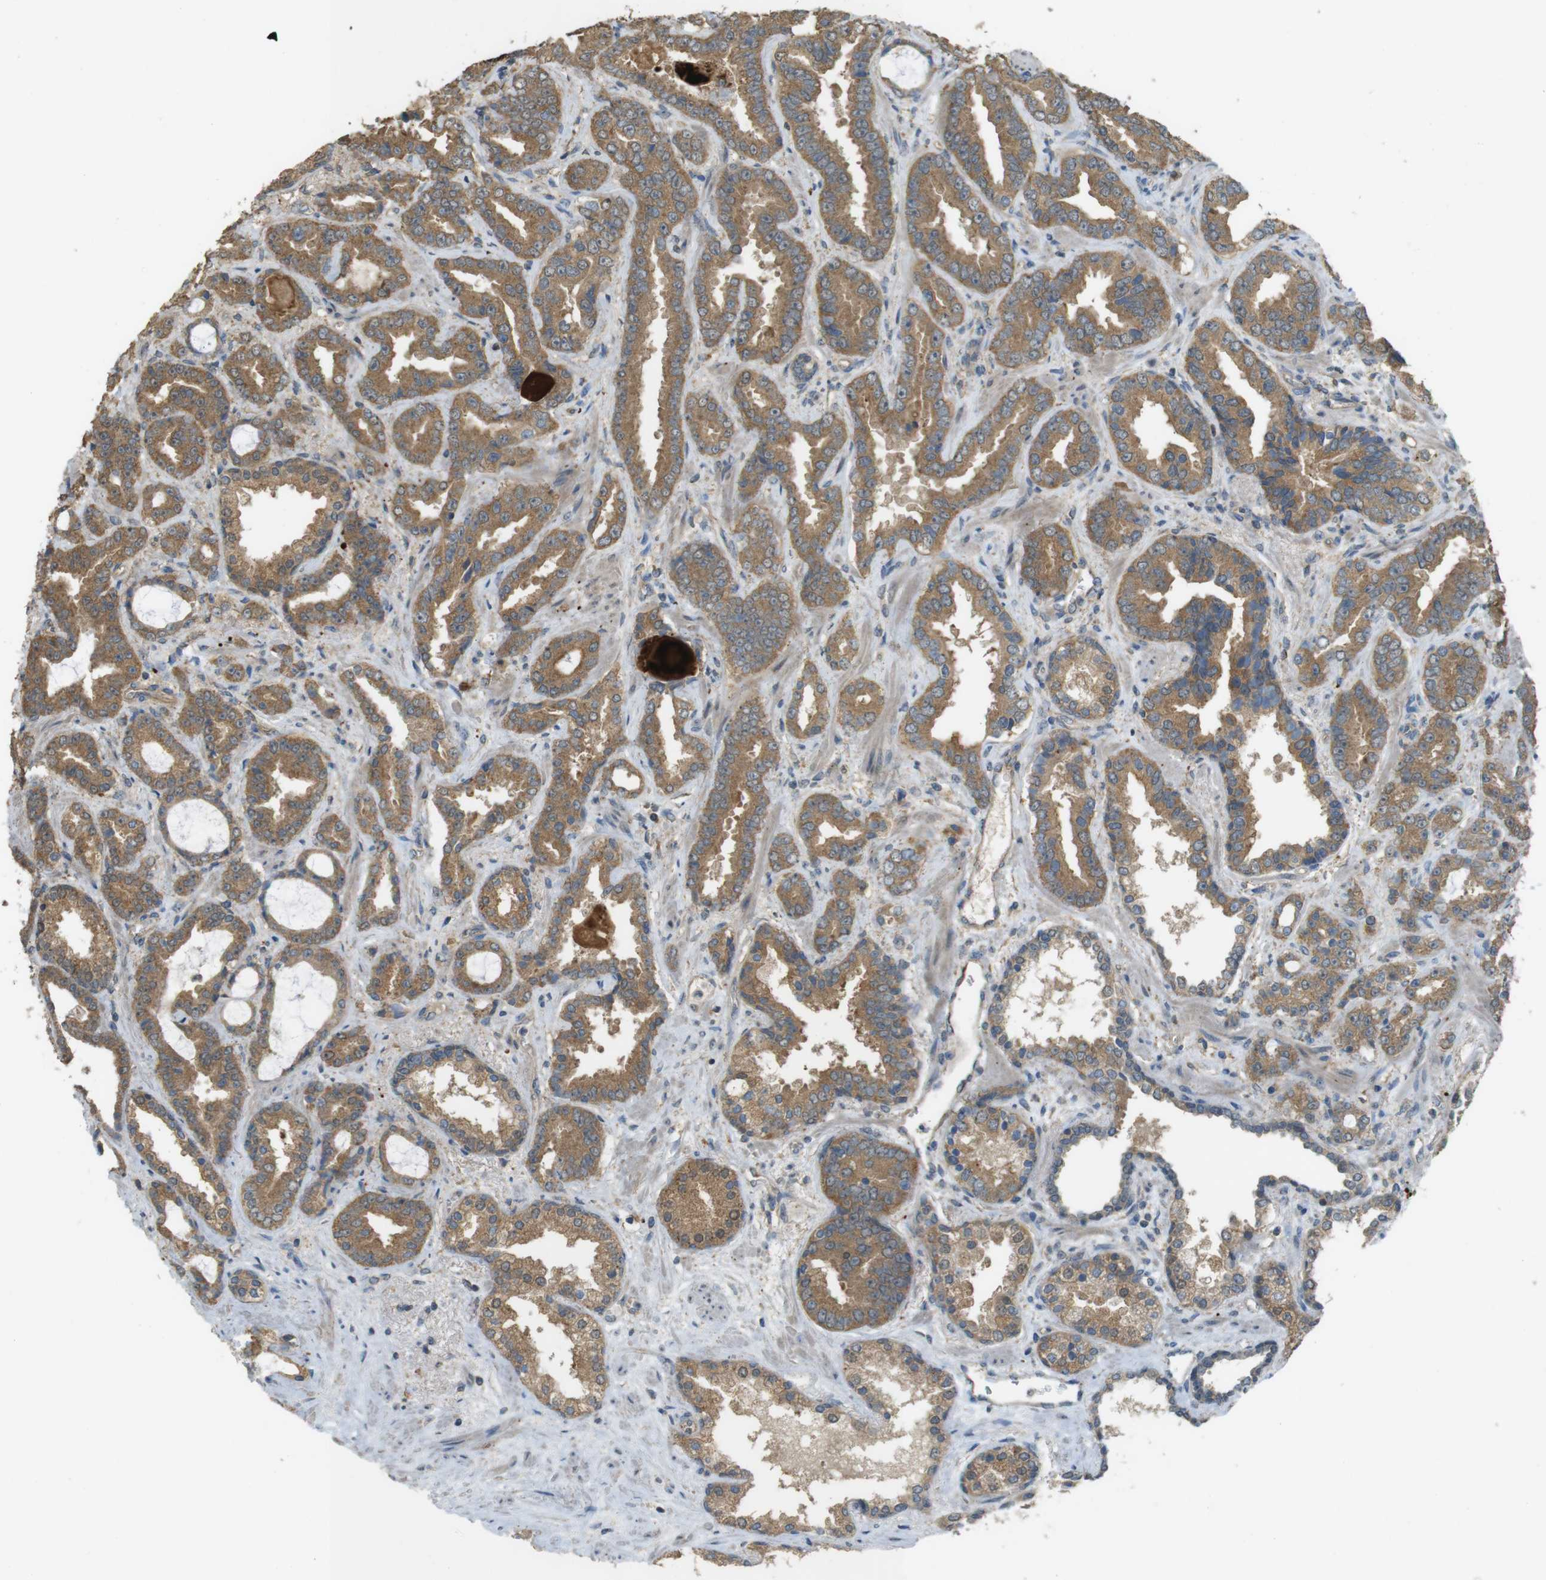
{"staining": {"intensity": "moderate", "quantity": ">75%", "location": "cytoplasmic/membranous"}, "tissue": "prostate cancer", "cell_type": "Tumor cells", "image_type": "cancer", "snomed": [{"axis": "morphology", "description": "Adenocarcinoma, Low grade"}, {"axis": "topography", "description": "Prostate"}], "caption": "Prostate cancer (adenocarcinoma (low-grade)) was stained to show a protein in brown. There is medium levels of moderate cytoplasmic/membranous expression in about >75% of tumor cells.", "gene": "ZDHHC20", "patient": {"sex": "male", "age": 60}}